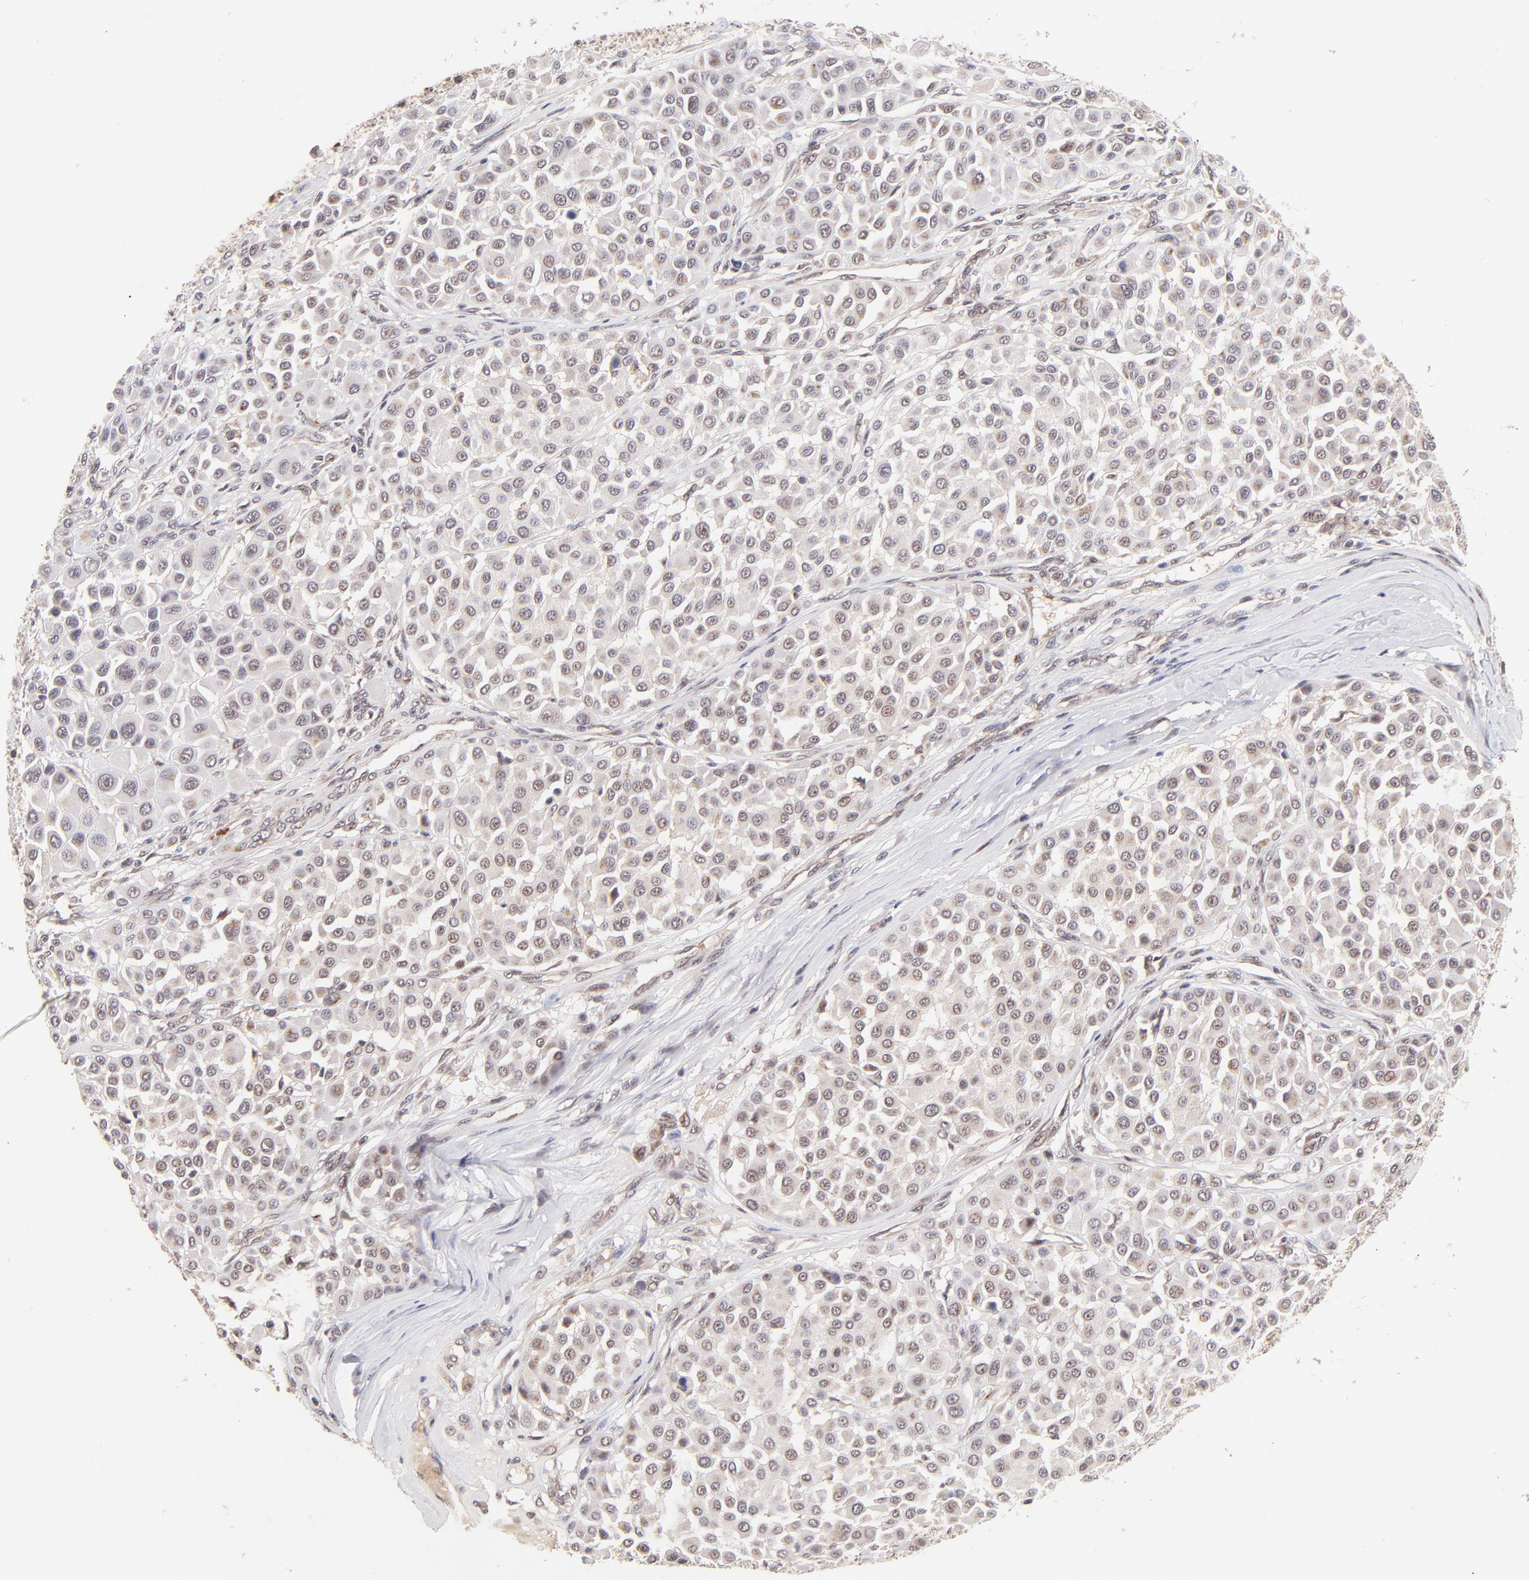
{"staining": {"intensity": "weak", "quantity": "<25%", "location": "nuclear"}, "tissue": "melanoma", "cell_type": "Tumor cells", "image_type": "cancer", "snomed": [{"axis": "morphology", "description": "Malignant melanoma, Metastatic site"}, {"axis": "topography", "description": "Soft tissue"}], "caption": "Tumor cells show no significant expression in melanoma. (DAB IHC with hematoxylin counter stain).", "gene": "MED12", "patient": {"sex": "male", "age": 41}}